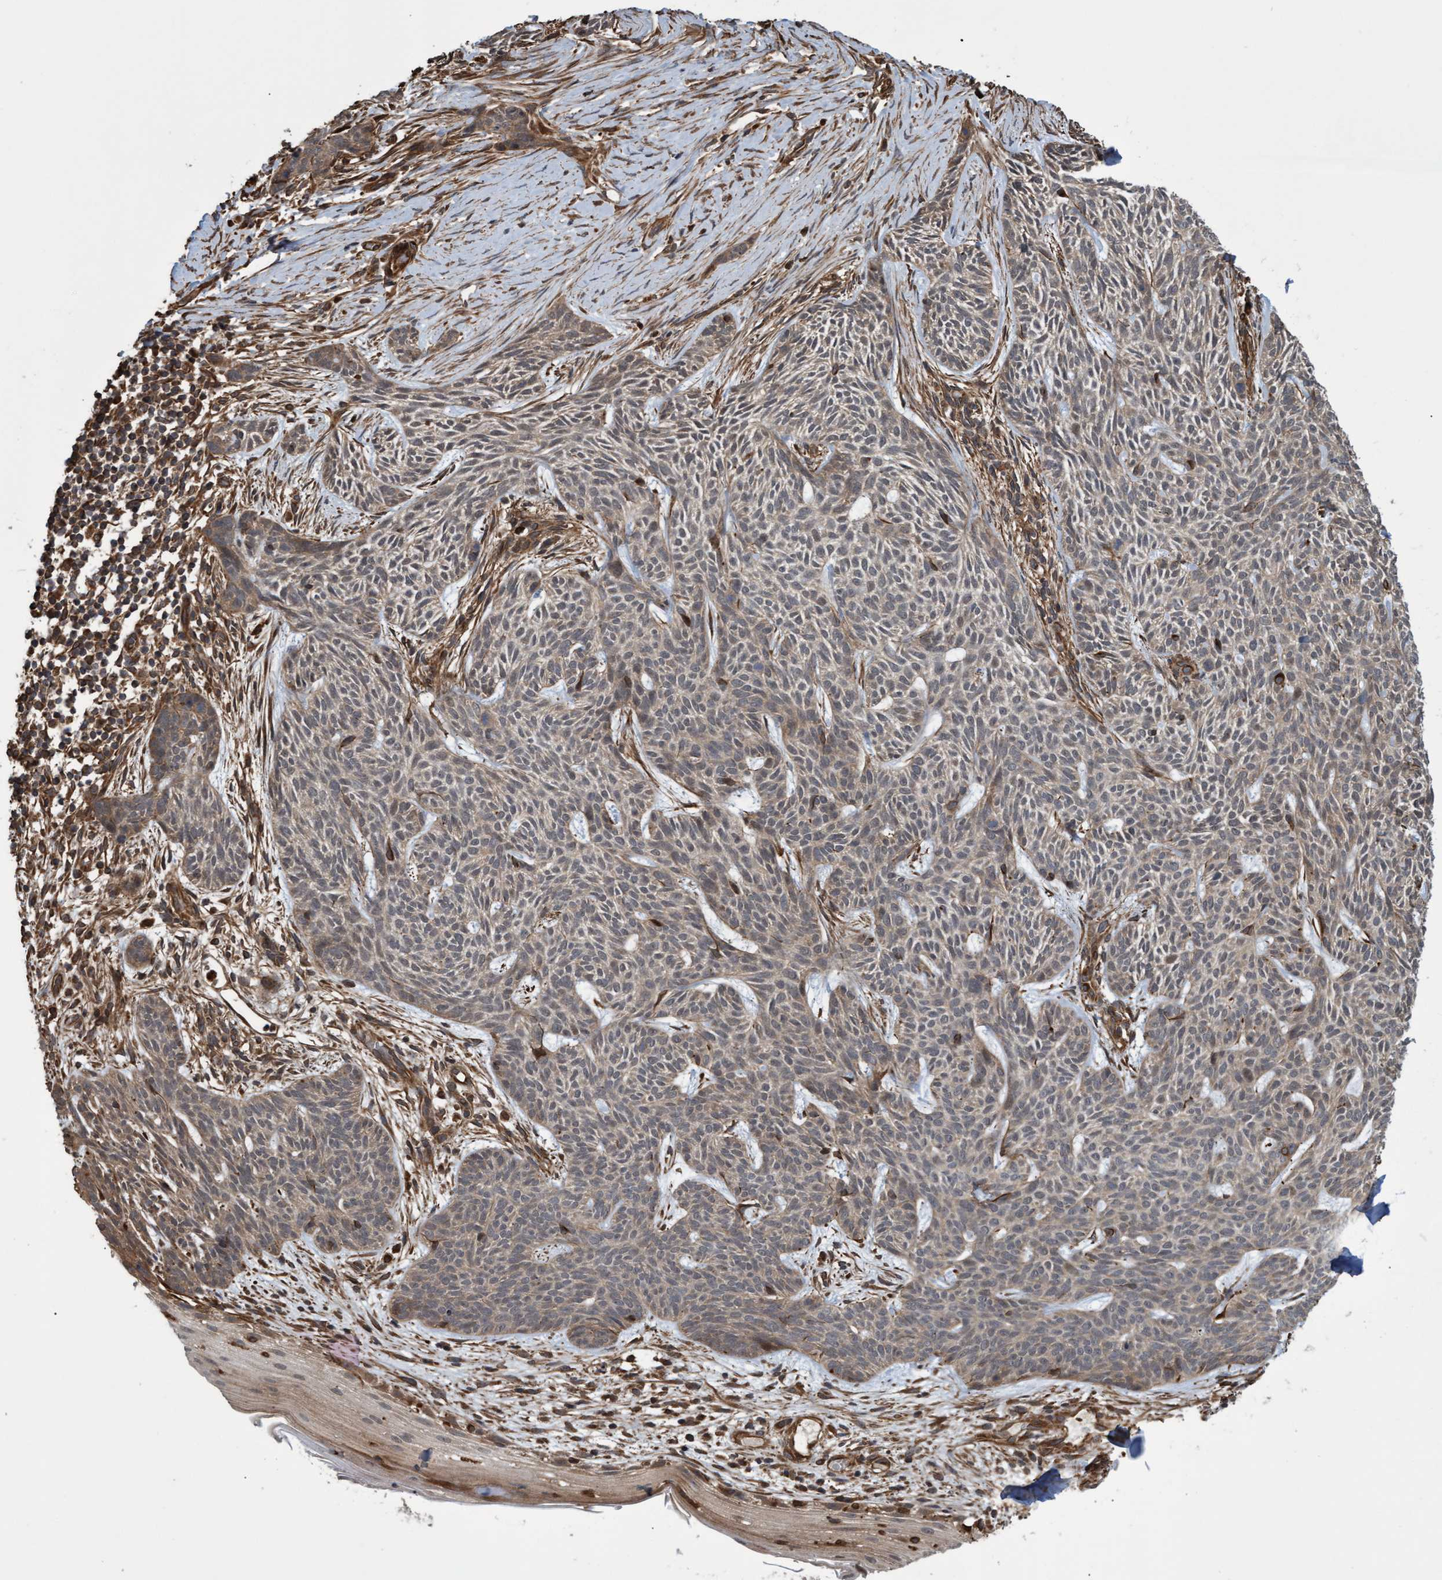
{"staining": {"intensity": "weak", "quantity": "25%-75%", "location": "cytoplasmic/membranous"}, "tissue": "skin cancer", "cell_type": "Tumor cells", "image_type": "cancer", "snomed": [{"axis": "morphology", "description": "Basal cell carcinoma"}, {"axis": "topography", "description": "Skin"}], "caption": "High-power microscopy captured an IHC histopathology image of skin cancer (basal cell carcinoma), revealing weak cytoplasmic/membranous staining in about 25%-75% of tumor cells.", "gene": "TNFRSF10B", "patient": {"sex": "female", "age": 59}}